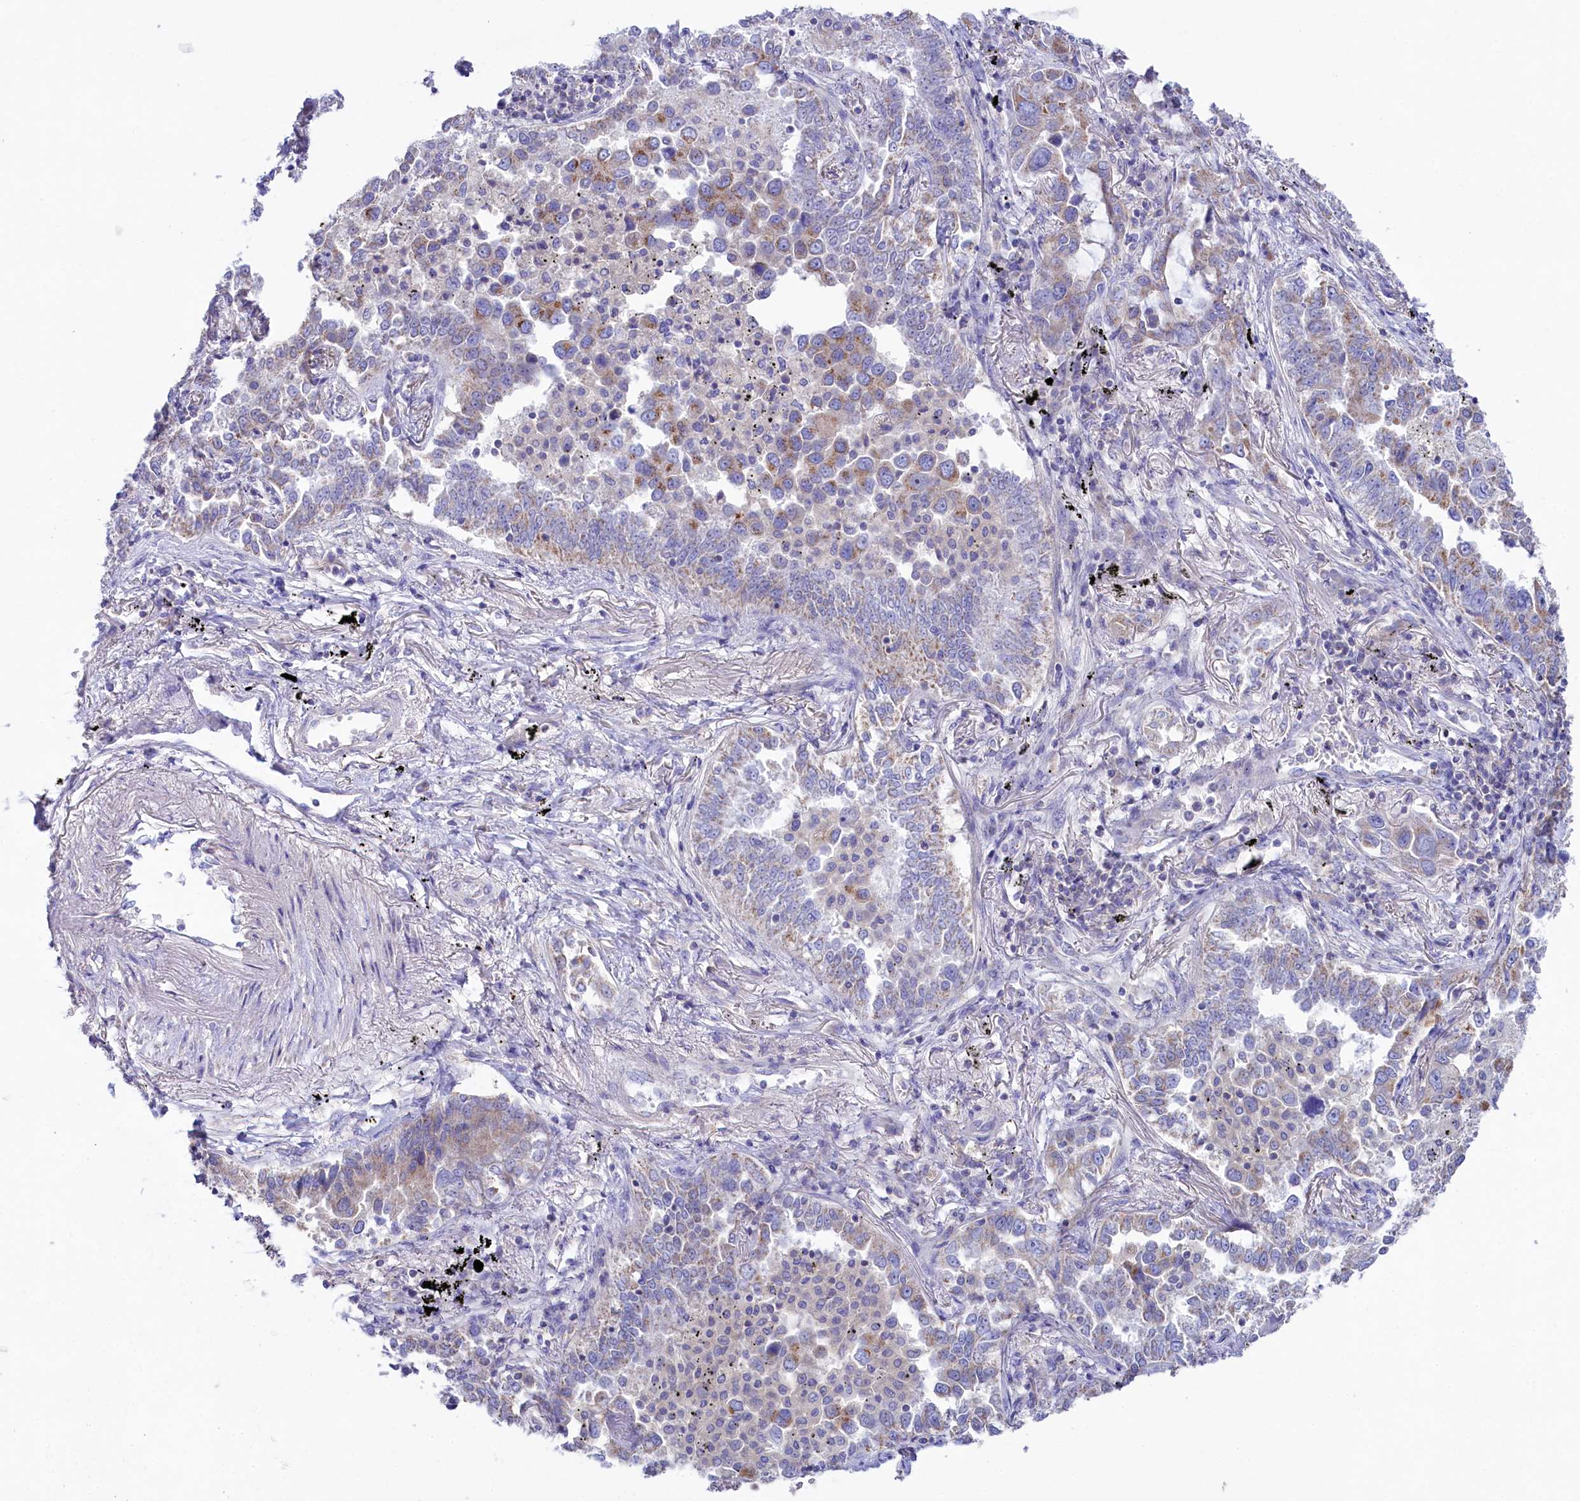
{"staining": {"intensity": "moderate", "quantity": "<25%", "location": "cytoplasmic/membranous"}, "tissue": "lung cancer", "cell_type": "Tumor cells", "image_type": "cancer", "snomed": [{"axis": "morphology", "description": "Adenocarcinoma, NOS"}, {"axis": "topography", "description": "Lung"}], "caption": "DAB (3,3'-diaminobenzidine) immunohistochemical staining of lung adenocarcinoma displays moderate cytoplasmic/membranous protein positivity in about <25% of tumor cells.", "gene": "VPS26B", "patient": {"sex": "male", "age": 67}}